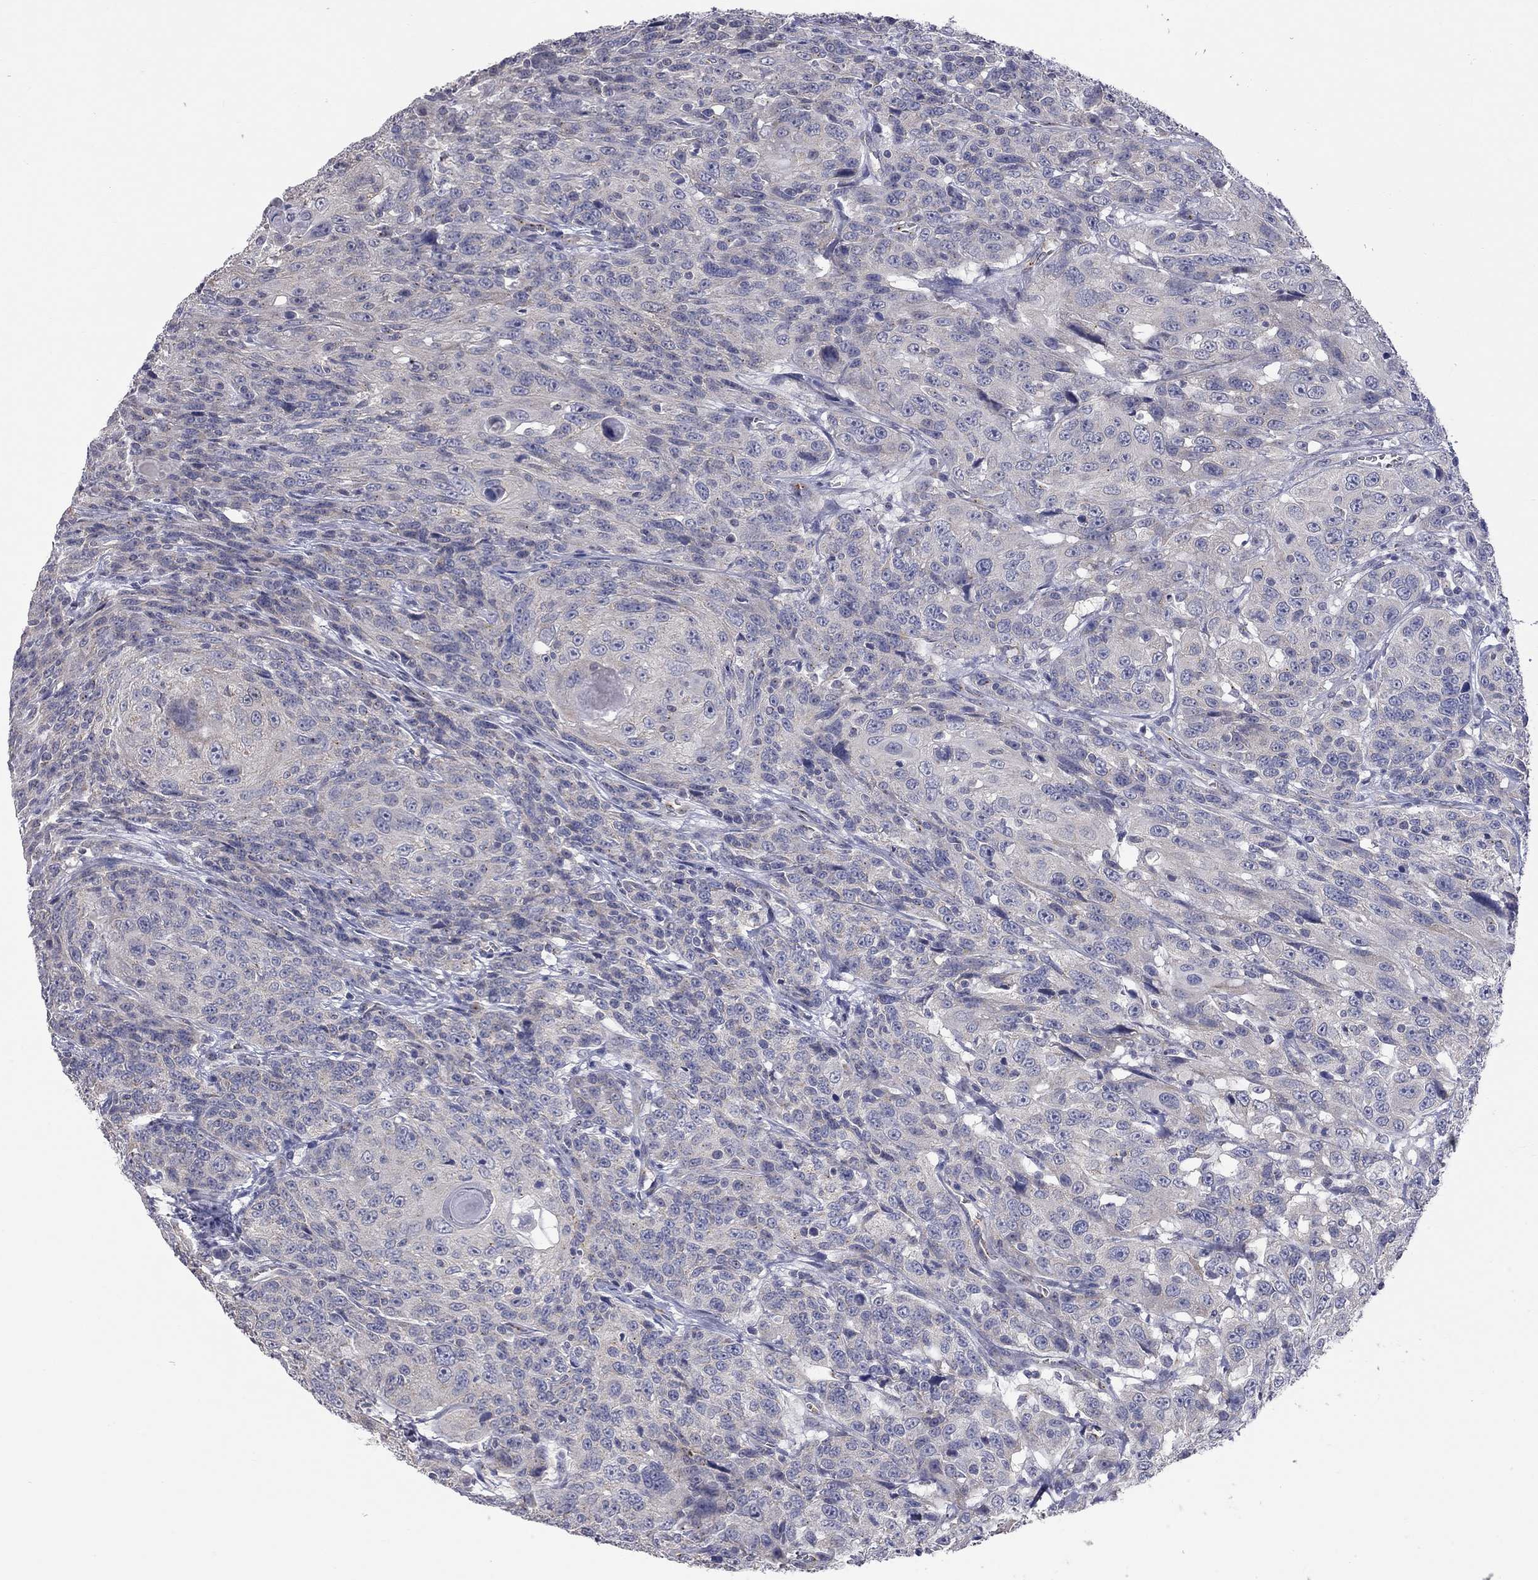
{"staining": {"intensity": "weak", "quantity": "<25%", "location": "cytoplasmic/membranous"}, "tissue": "urothelial cancer", "cell_type": "Tumor cells", "image_type": "cancer", "snomed": [{"axis": "morphology", "description": "Urothelial carcinoma, NOS"}, {"axis": "morphology", "description": "Urothelial carcinoma, High grade"}, {"axis": "topography", "description": "Urinary bladder"}], "caption": "Micrograph shows no significant protein expression in tumor cells of urothelial carcinoma (high-grade). (Immunohistochemistry, brightfield microscopy, high magnification).", "gene": "OPRK1", "patient": {"sex": "female", "age": 73}}